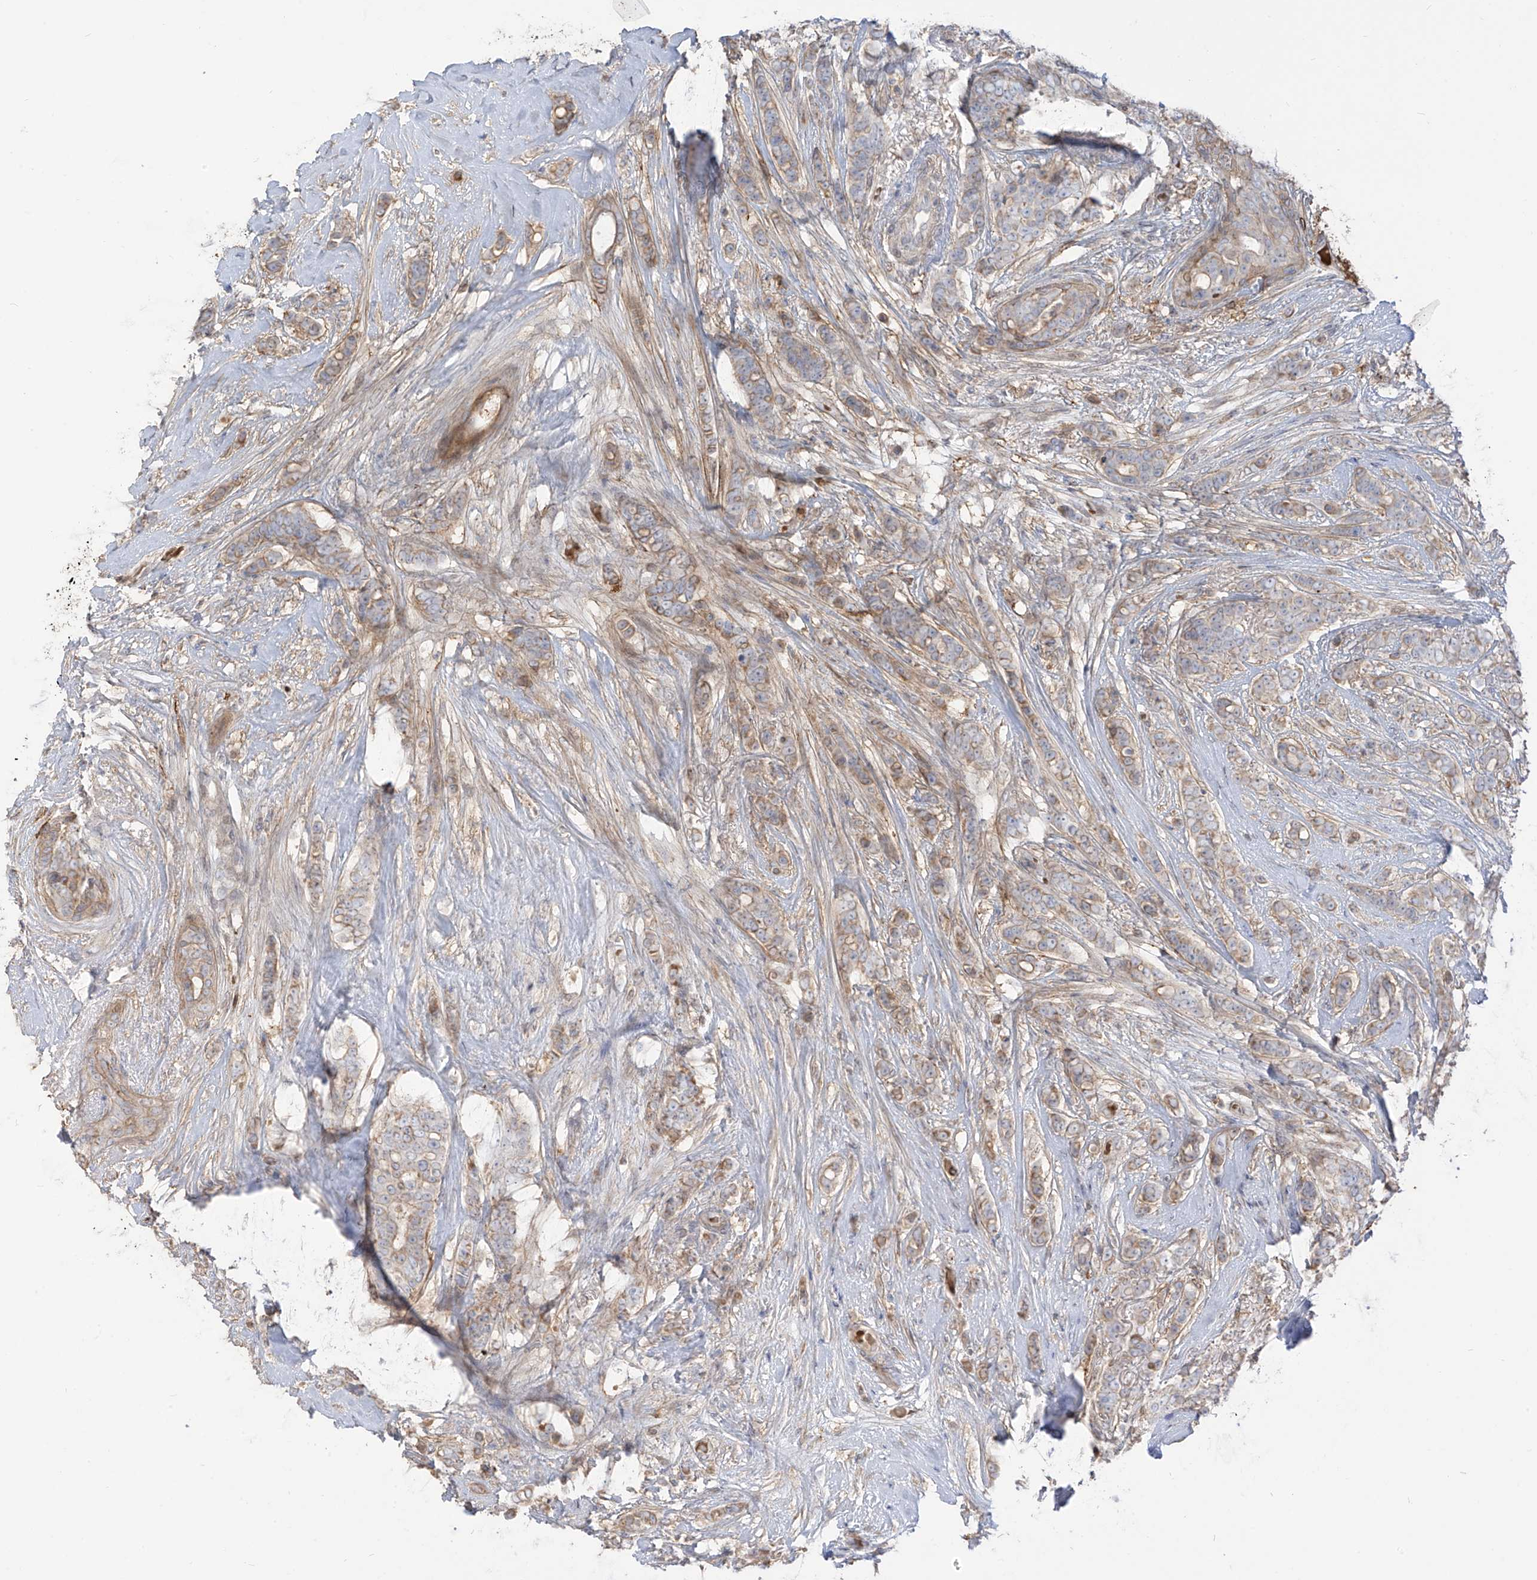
{"staining": {"intensity": "weak", "quantity": "<25%", "location": "cytoplasmic/membranous"}, "tissue": "breast cancer", "cell_type": "Tumor cells", "image_type": "cancer", "snomed": [{"axis": "morphology", "description": "Lobular carcinoma"}, {"axis": "topography", "description": "Breast"}], "caption": "A high-resolution photomicrograph shows IHC staining of lobular carcinoma (breast), which reveals no significant positivity in tumor cells.", "gene": "ZGRF1", "patient": {"sex": "female", "age": 51}}